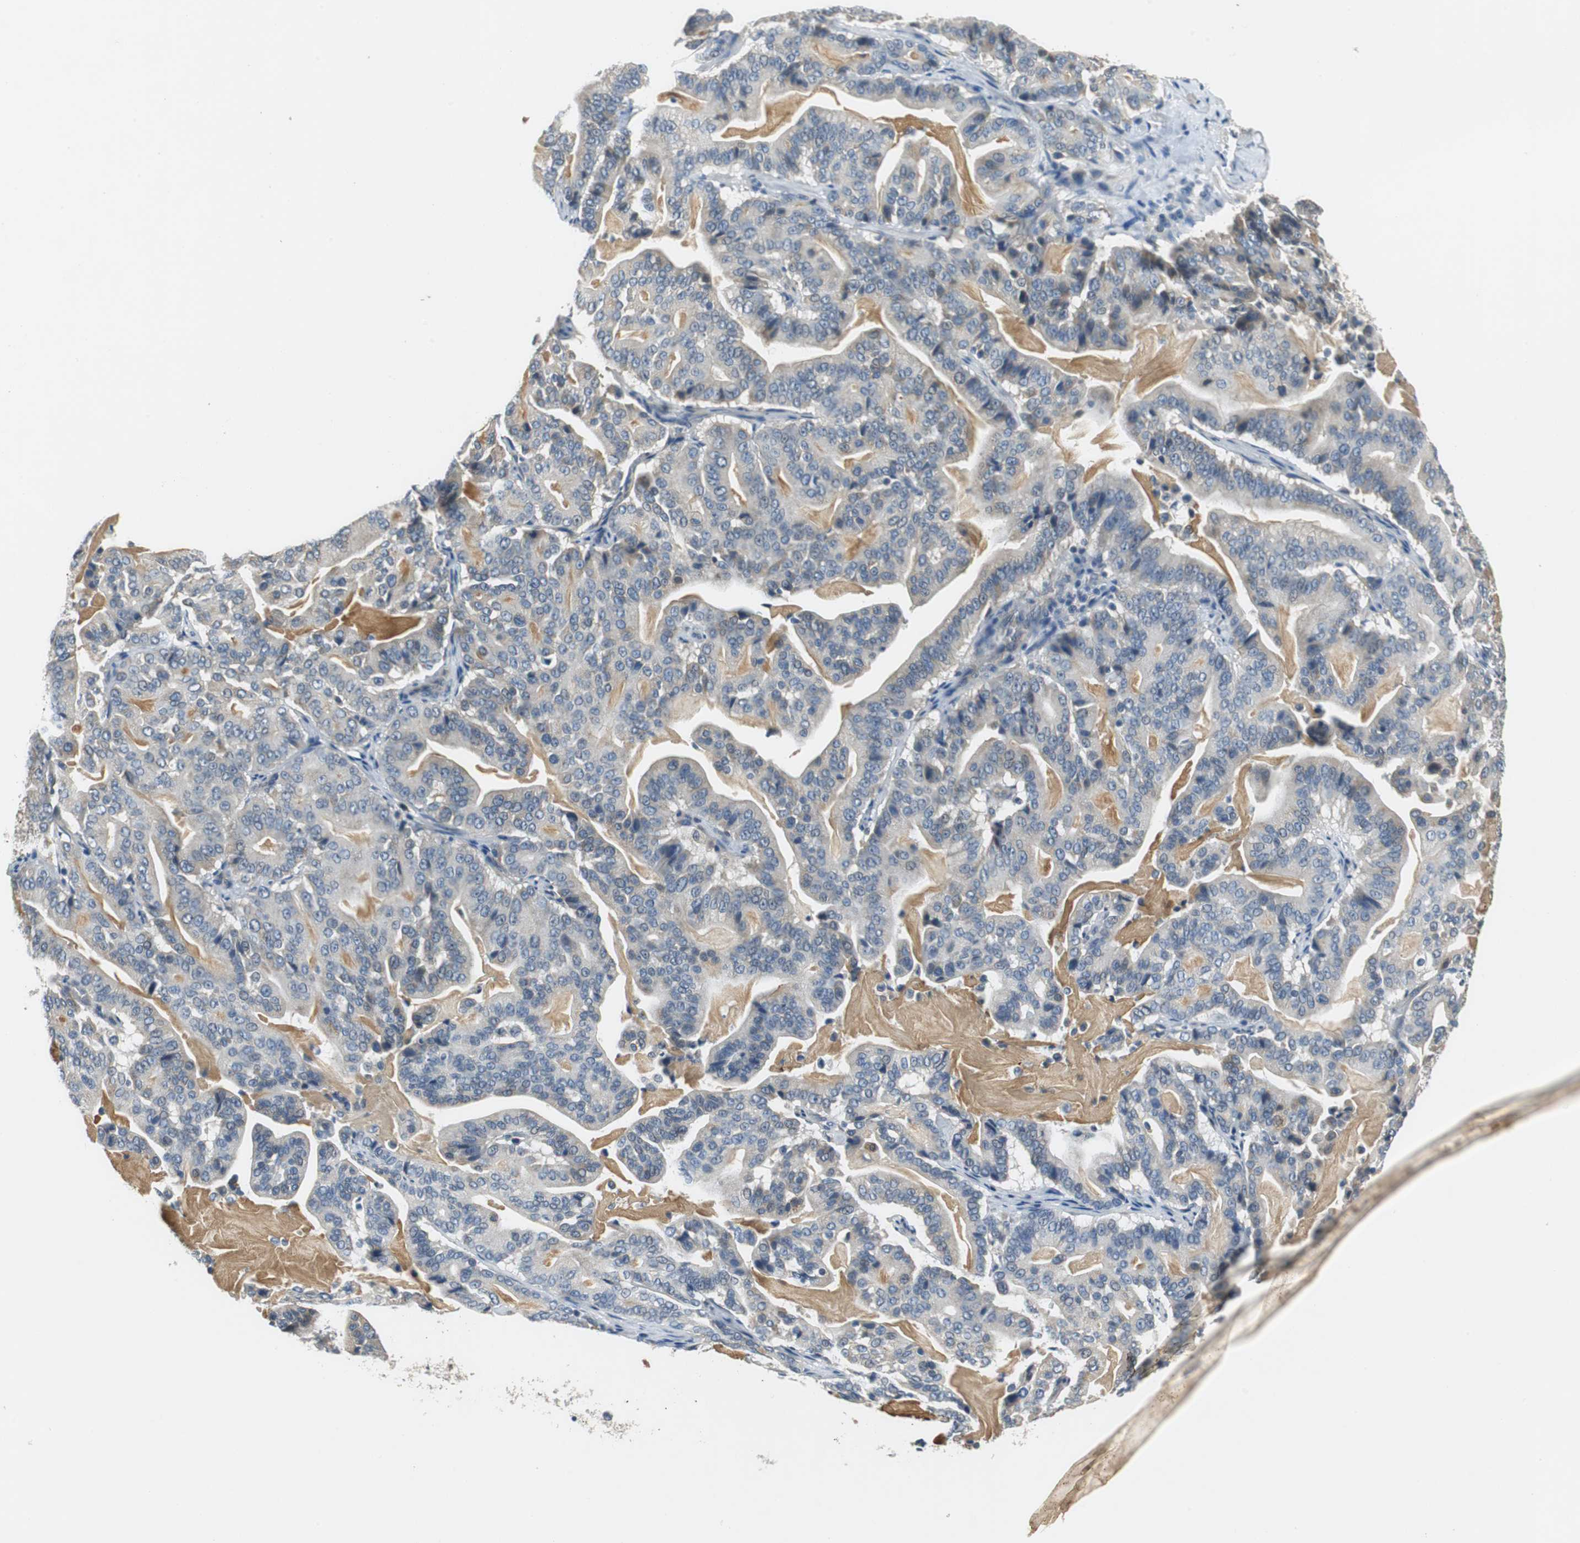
{"staining": {"intensity": "negative", "quantity": "none", "location": "none"}, "tissue": "pancreatic cancer", "cell_type": "Tumor cells", "image_type": "cancer", "snomed": [{"axis": "morphology", "description": "Adenocarcinoma, NOS"}, {"axis": "topography", "description": "Pancreas"}], "caption": "Immunohistochemistry of adenocarcinoma (pancreatic) demonstrates no expression in tumor cells.", "gene": "FADS2", "patient": {"sex": "male", "age": 63}}